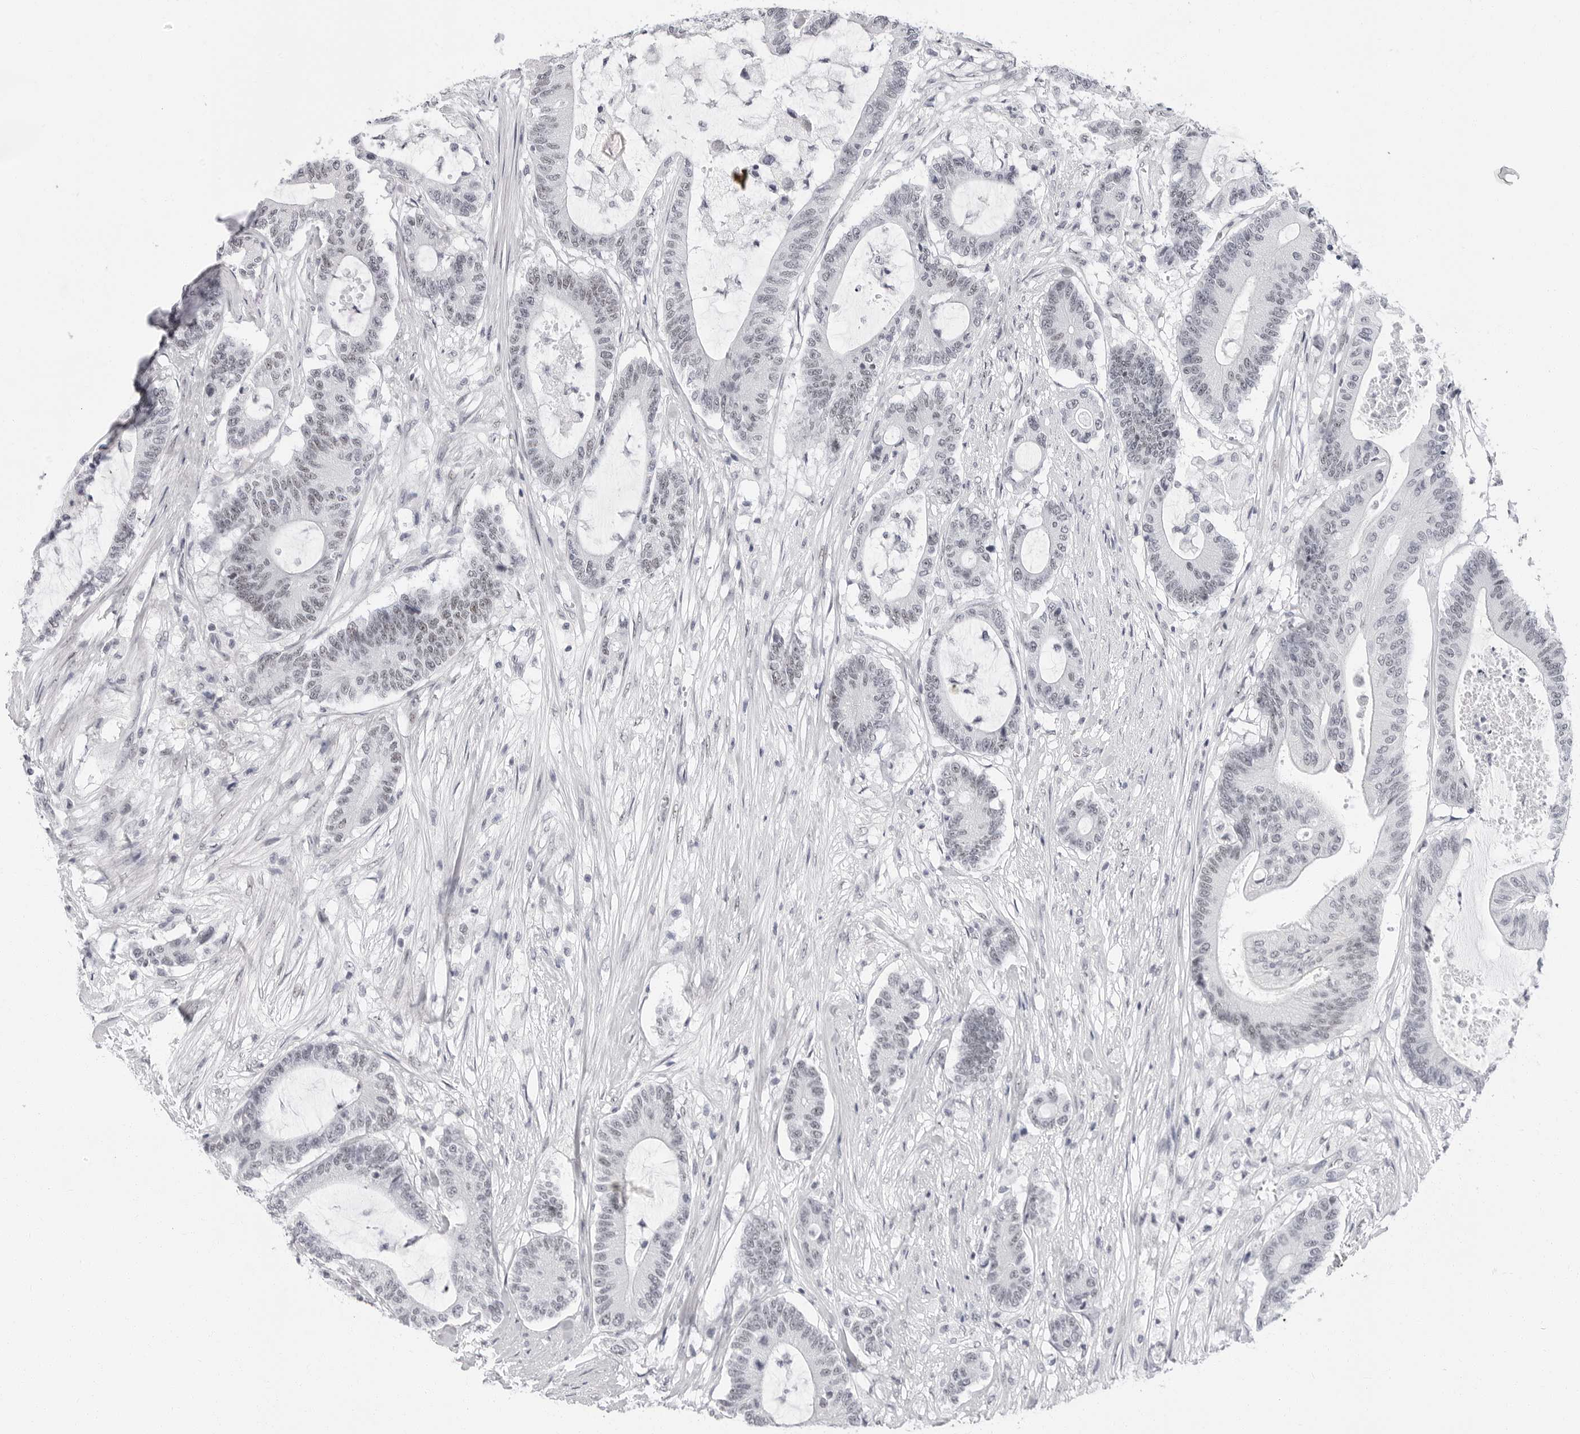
{"staining": {"intensity": "weak", "quantity": "<25%", "location": "nuclear"}, "tissue": "colorectal cancer", "cell_type": "Tumor cells", "image_type": "cancer", "snomed": [{"axis": "morphology", "description": "Adenocarcinoma, NOS"}, {"axis": "topography", "description": "Colon"}], "caption": "Tumor cells are negative for protein expression in human adenocarcinoma (colorectal). (DAB immunohistochemistry with hematoxylin counter stain).", "gene": "VEZF1", "patient": {"sex": "female", "age": 84}}